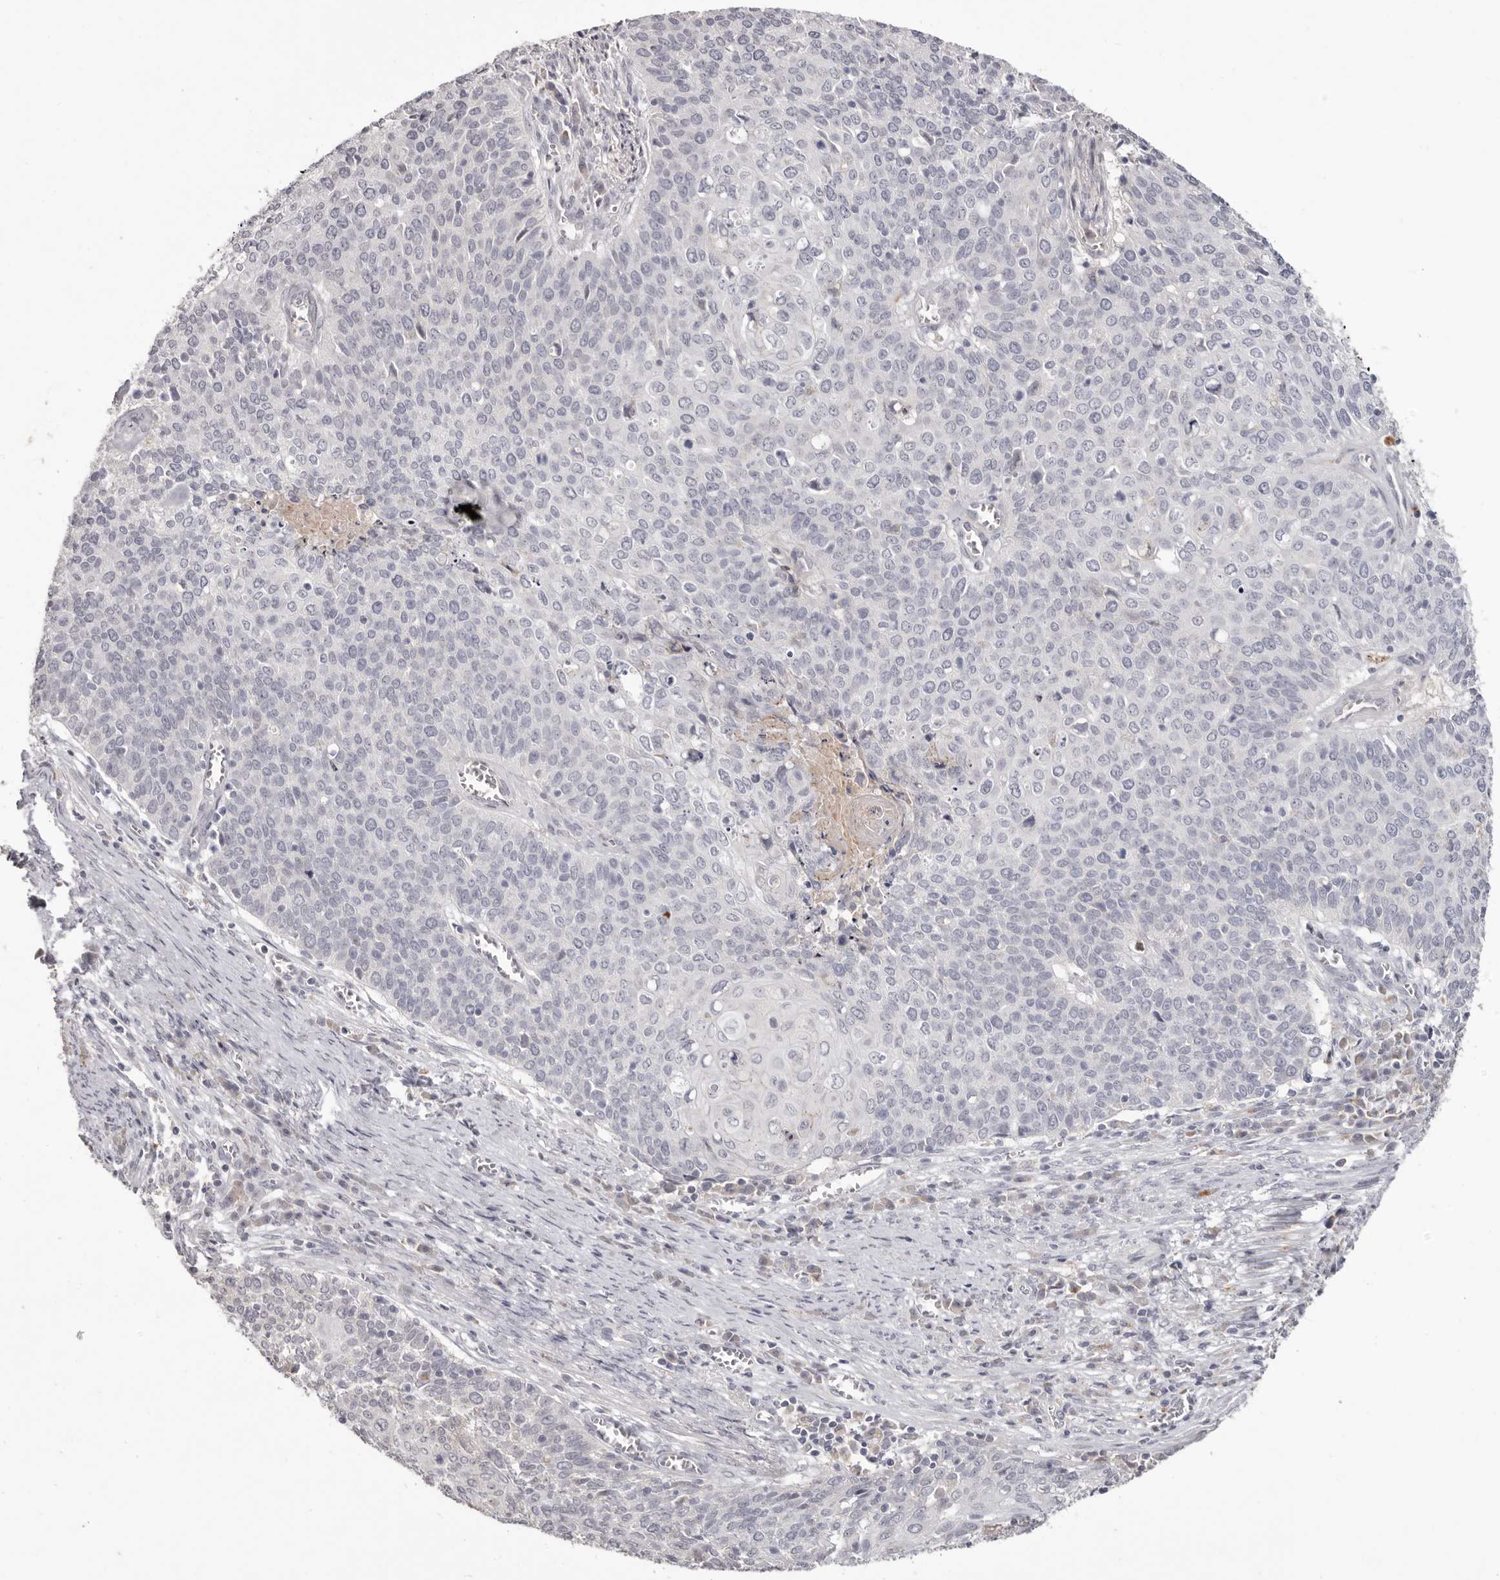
{"staining": {"intensity": "negative", "quantity": "none", "location": "none"}, "tissue": "cervical cancer", "cell_type": "Tumor cells", "image_type": "cancer", "snomed": [{"axis": "morphology", "description": "Squamous cell carcinoma, NOS"}, {"axis": "topography", "description": "Cervix"}], "caption": "Tumor cells show no significant expression in cervical cancer (squamous cell carcinoma). (DAB IHC visualized using brightfield microscopy, high magnification).", "gene": "PCDHB6", "patient": {"sex": "female", "age": 39}}